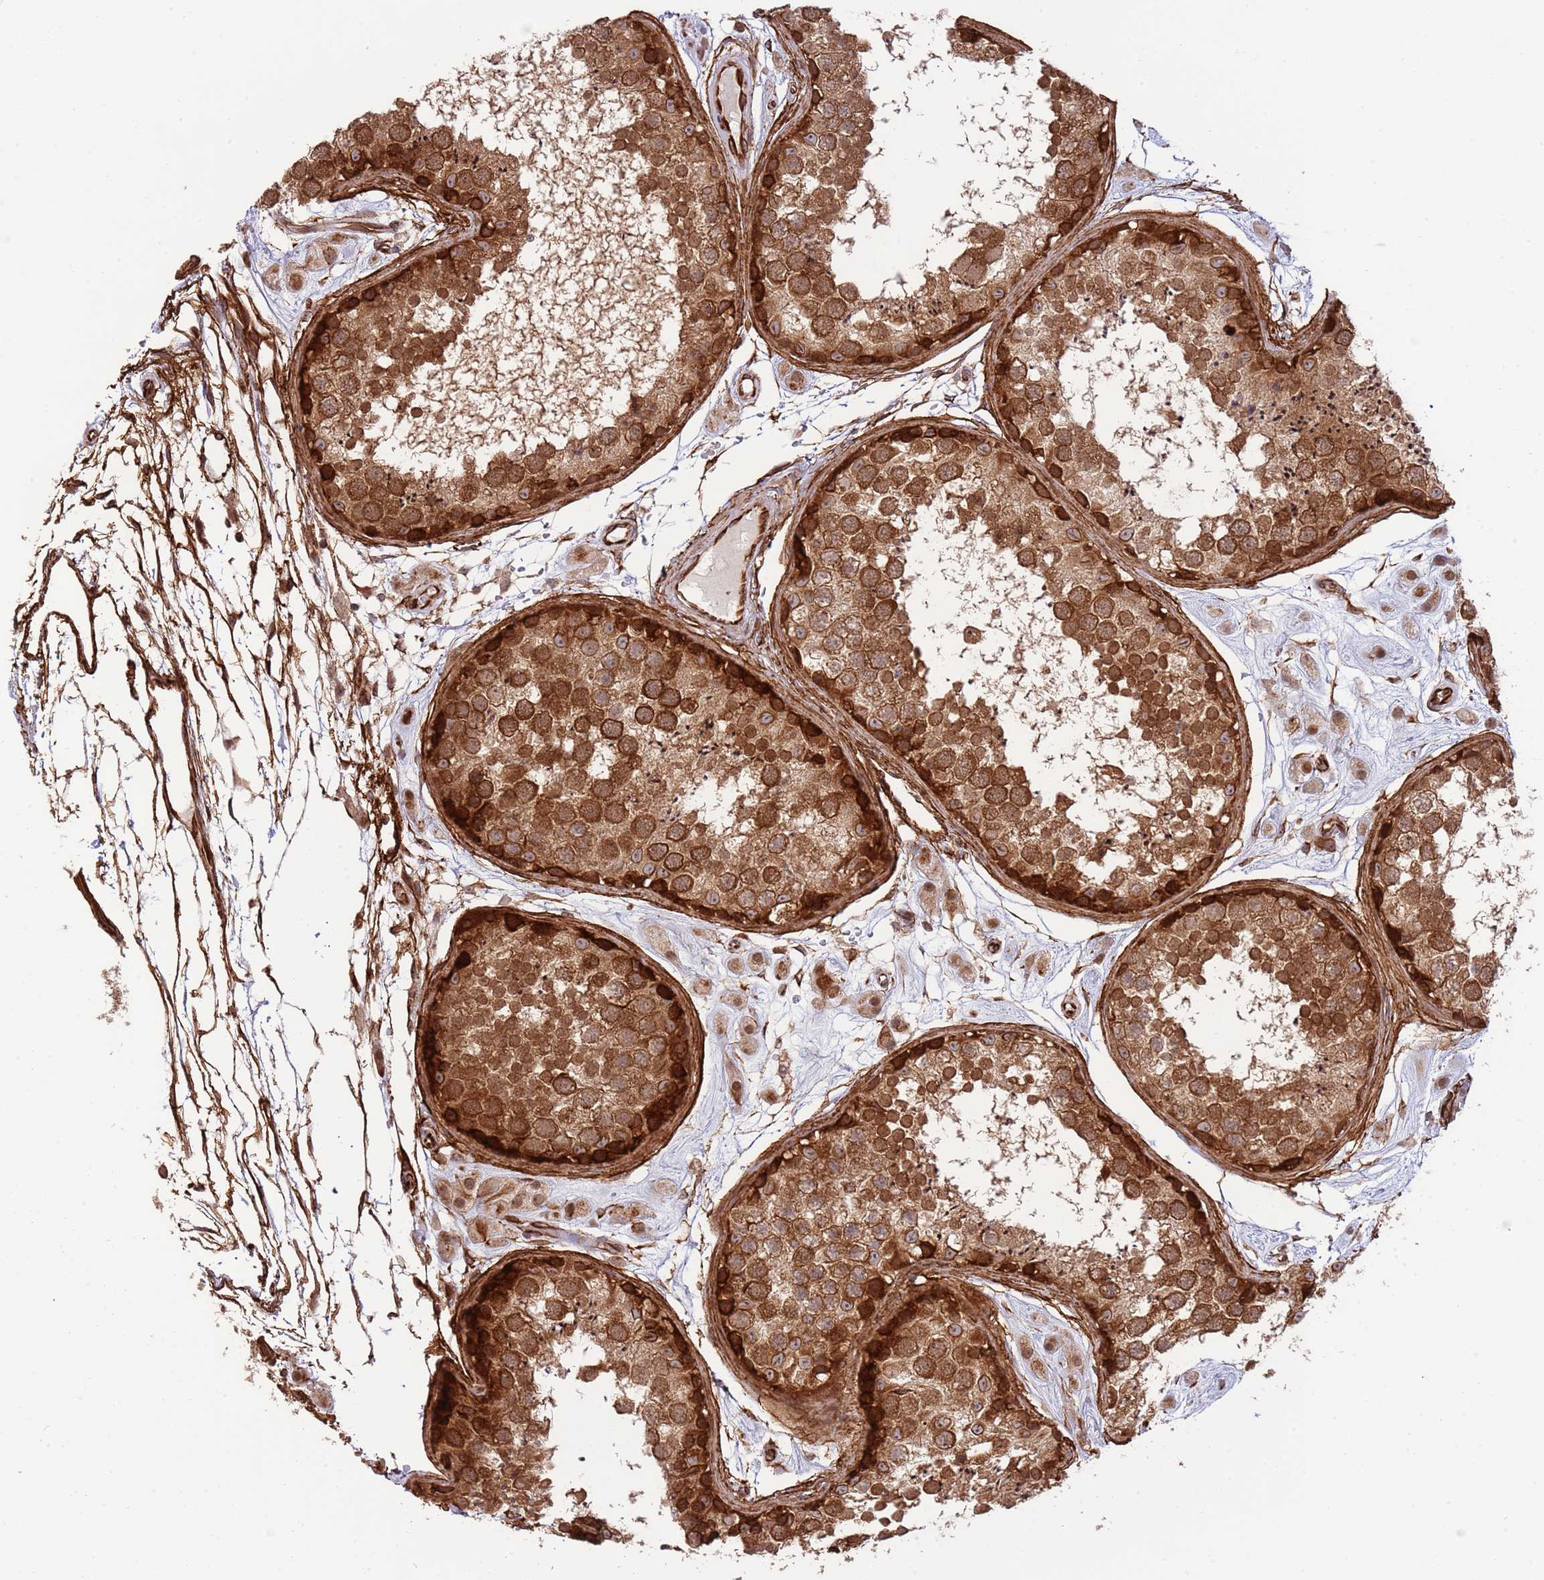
{"staining": {"intensity": "strong", "quantity": ">75%", "location": "cytoplasmic/membranous"}, "tissue": "testis", "cell_type": "Cells in seminiferous ducts", "image_type": "normal", "snomed": [{"axis": "morphology", "description": "Normal tissue, NOS"}, {"axis": "topography", "description": "Testis"}], "caption": "Normal testis demonstrates strong cytoplasmic/membranous expression in about >75% of cells in seminiferous ducts, visualized by immunohistochemistry.", "gene": "NEK3", "patient": {"sex": "male", "age": 25}}